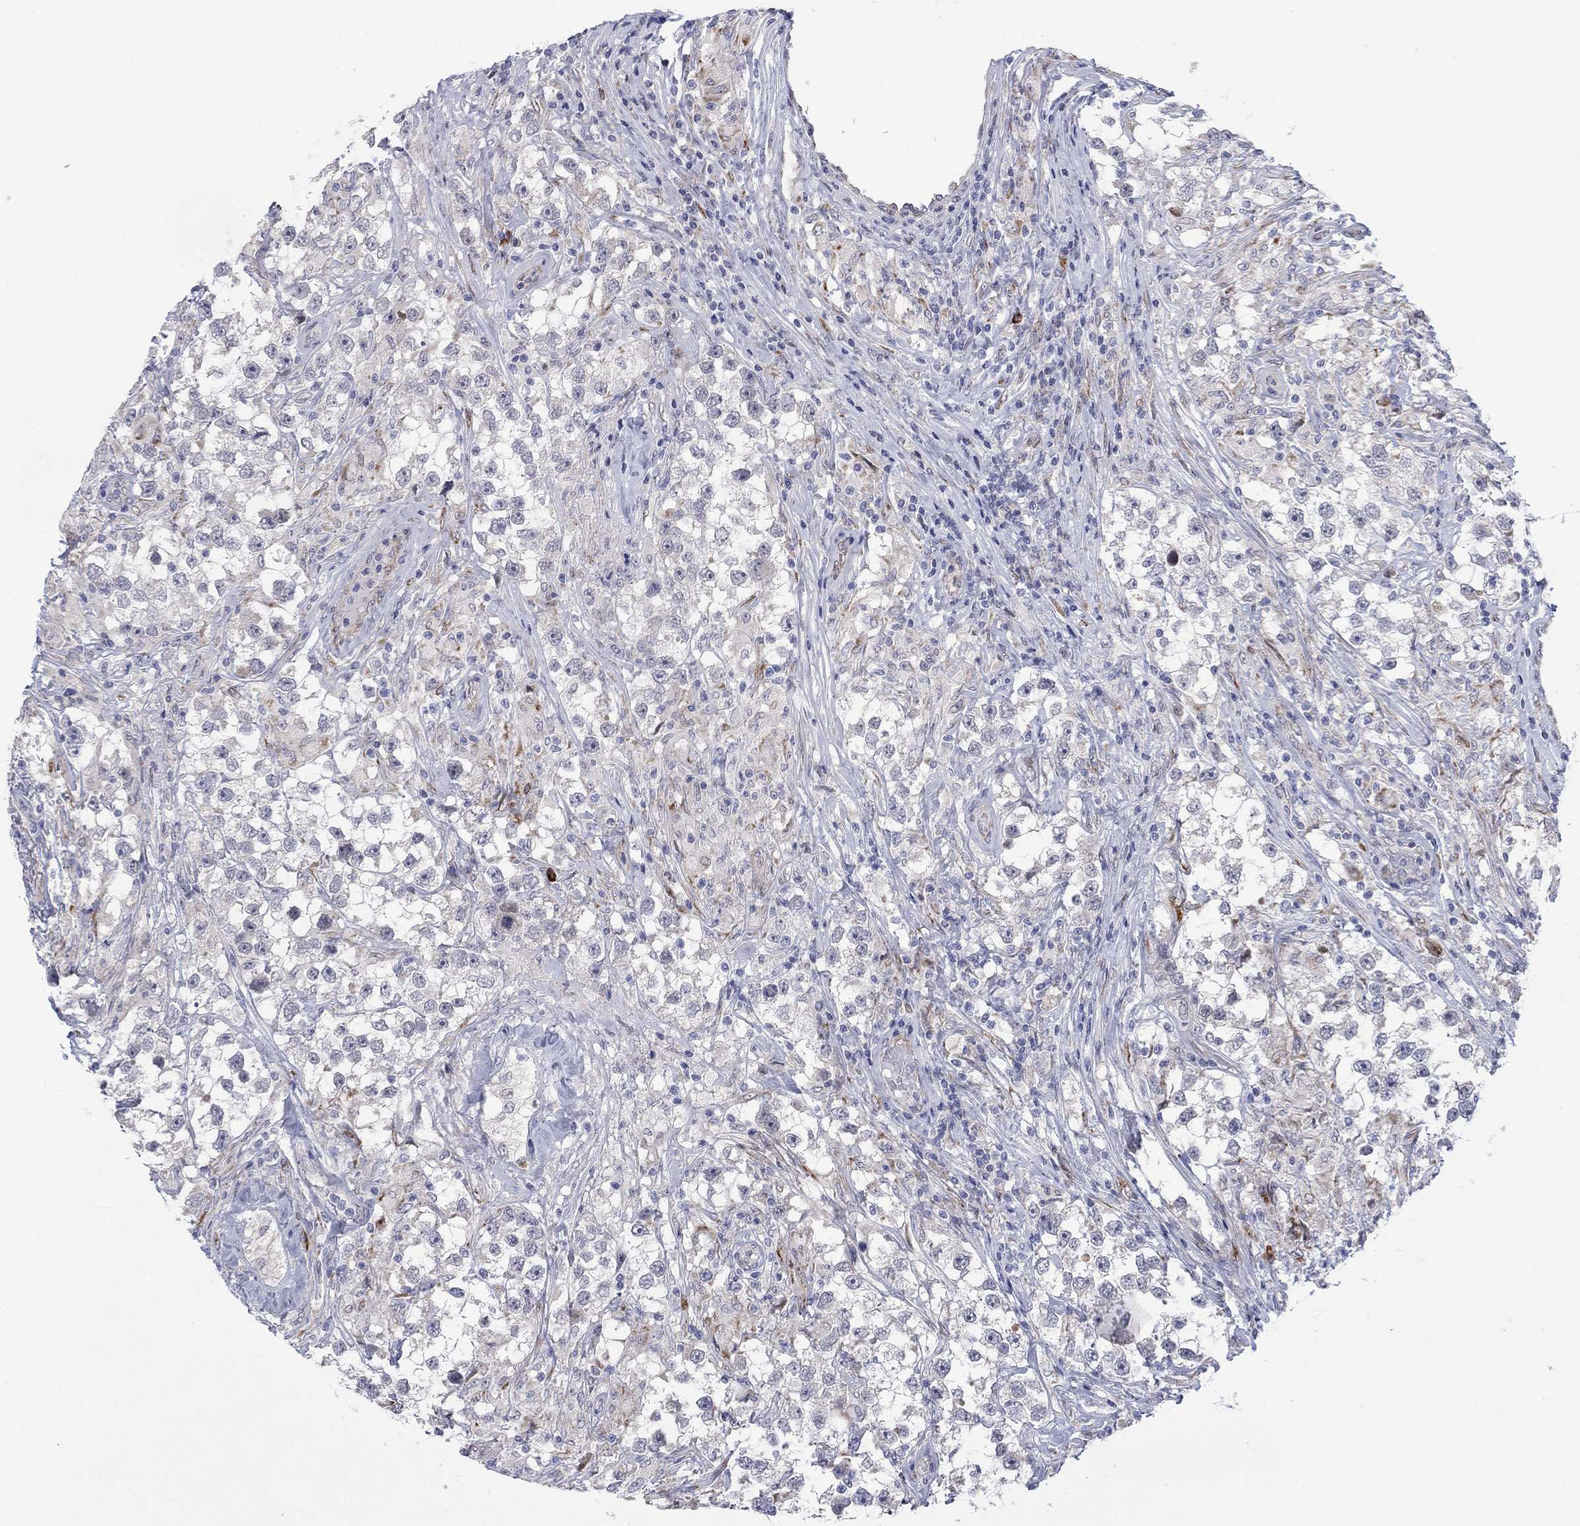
{"staining": {"intensity": "negative", "quantity": "none", "location": "none"}, "tissue": "testis cancer", "cell_type": "Tumor cells", "image_type": "cancer", "snomed": [{"axis": "morphology", "description": "Seminoma, NOS"}, {"axis": "topography", "description": "Testis"}], "caption": "The photomicrograph reveals no staining of tumor cells in testis seminoma. (DAB (3,3'-diaminobenzidine) IHC visualized using brightfield microscopy, high magnification).", "gene": "TTC21B", "patient": {"sex": "male", "age": 46}}